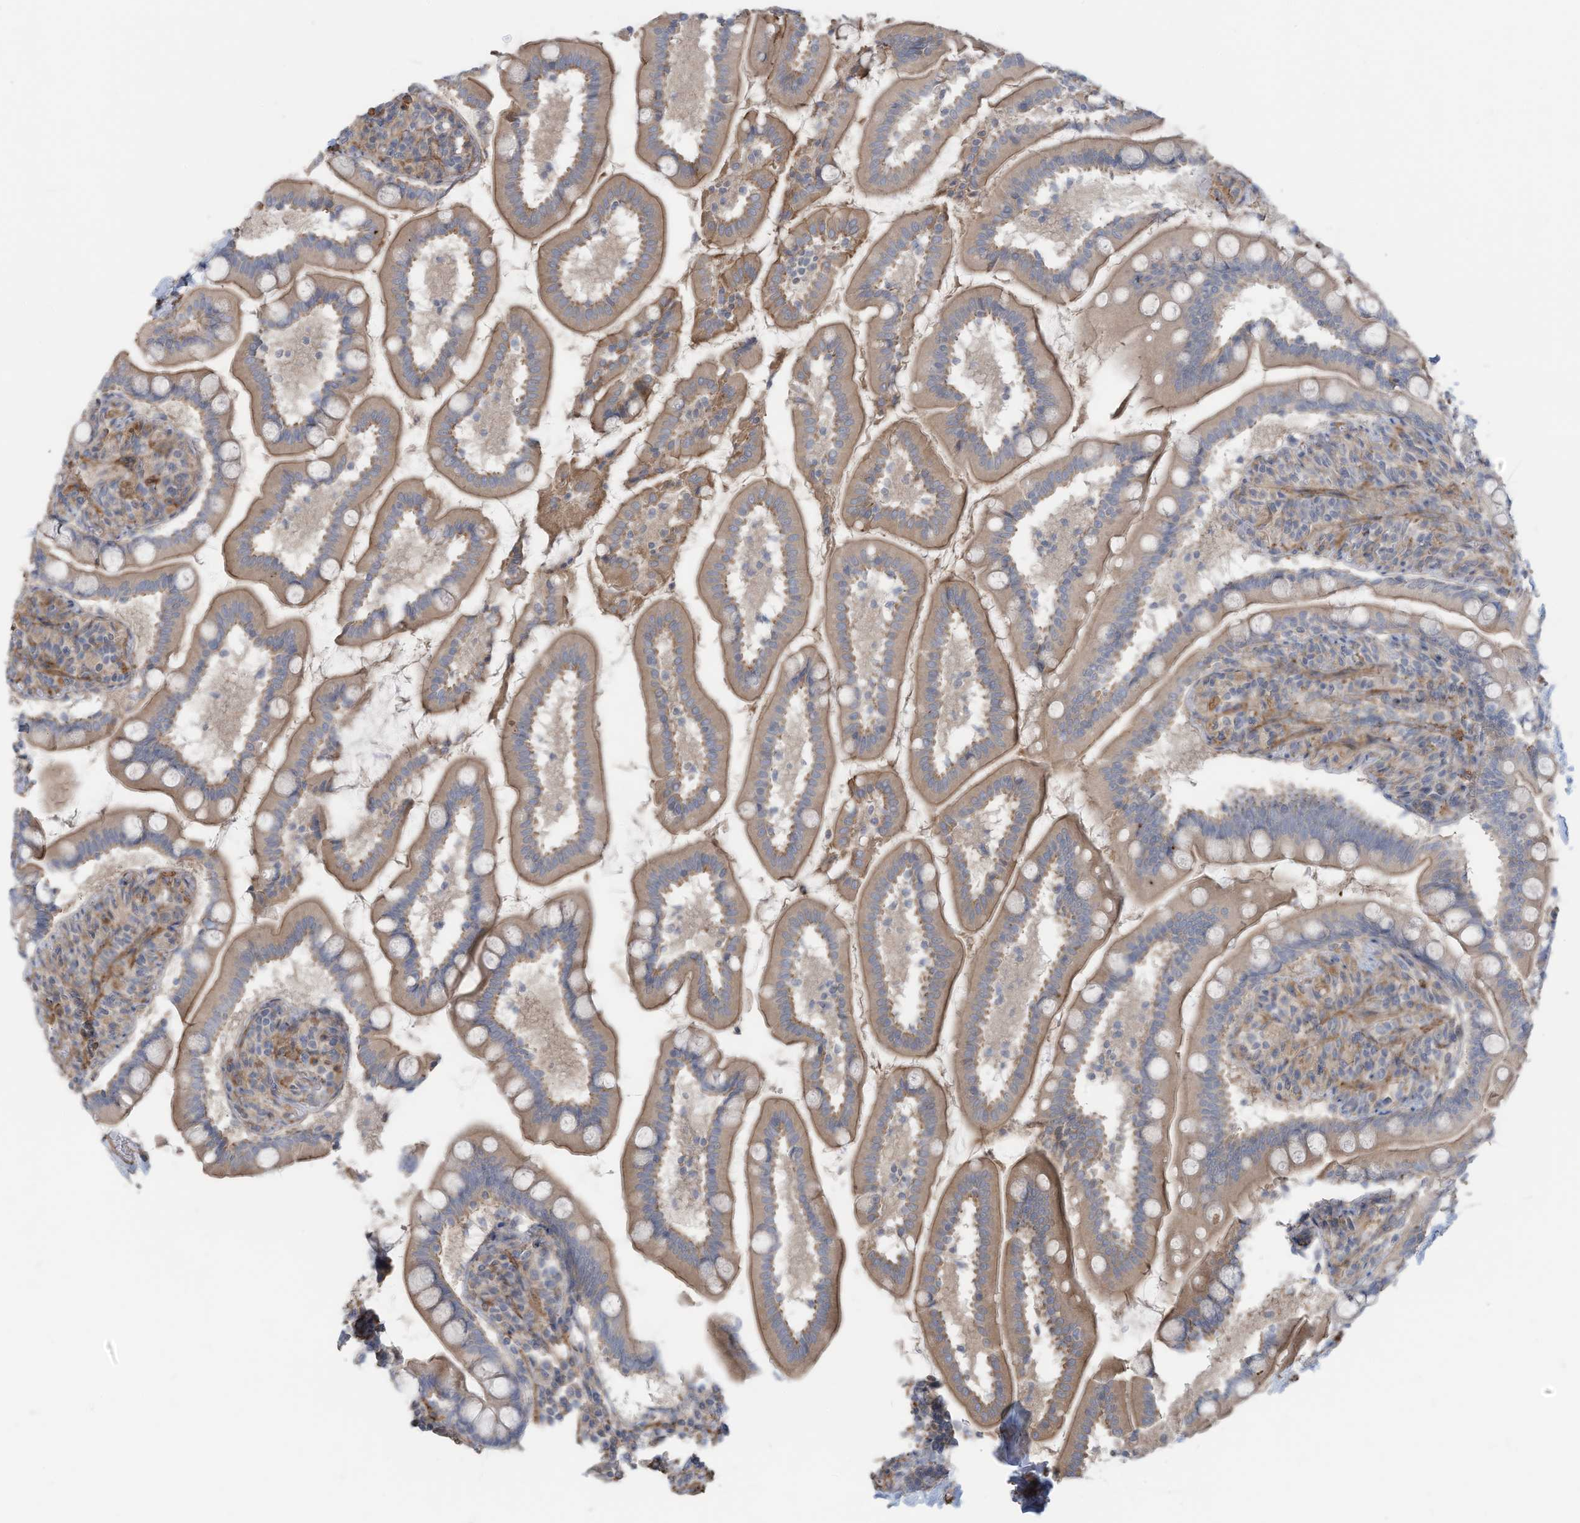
{"staining": {"intensity": "negative", "quantity": "none", "location": "none"}, "tissue": "small intestine", "cell_type": "Glandular cells", "image_type": "normal", "snomed": [{"axis": "morphology", "description": "Normal tissue, NOS"}, {"axis": "topography", "description": "Small intestine"}], "caption": "This is an immunohistochemistry histopathology image of normal human small intestine. There is no staining in glandular cells.", "gene": "SLC17A7", "patient": {"sex": "female", "age": 64}}